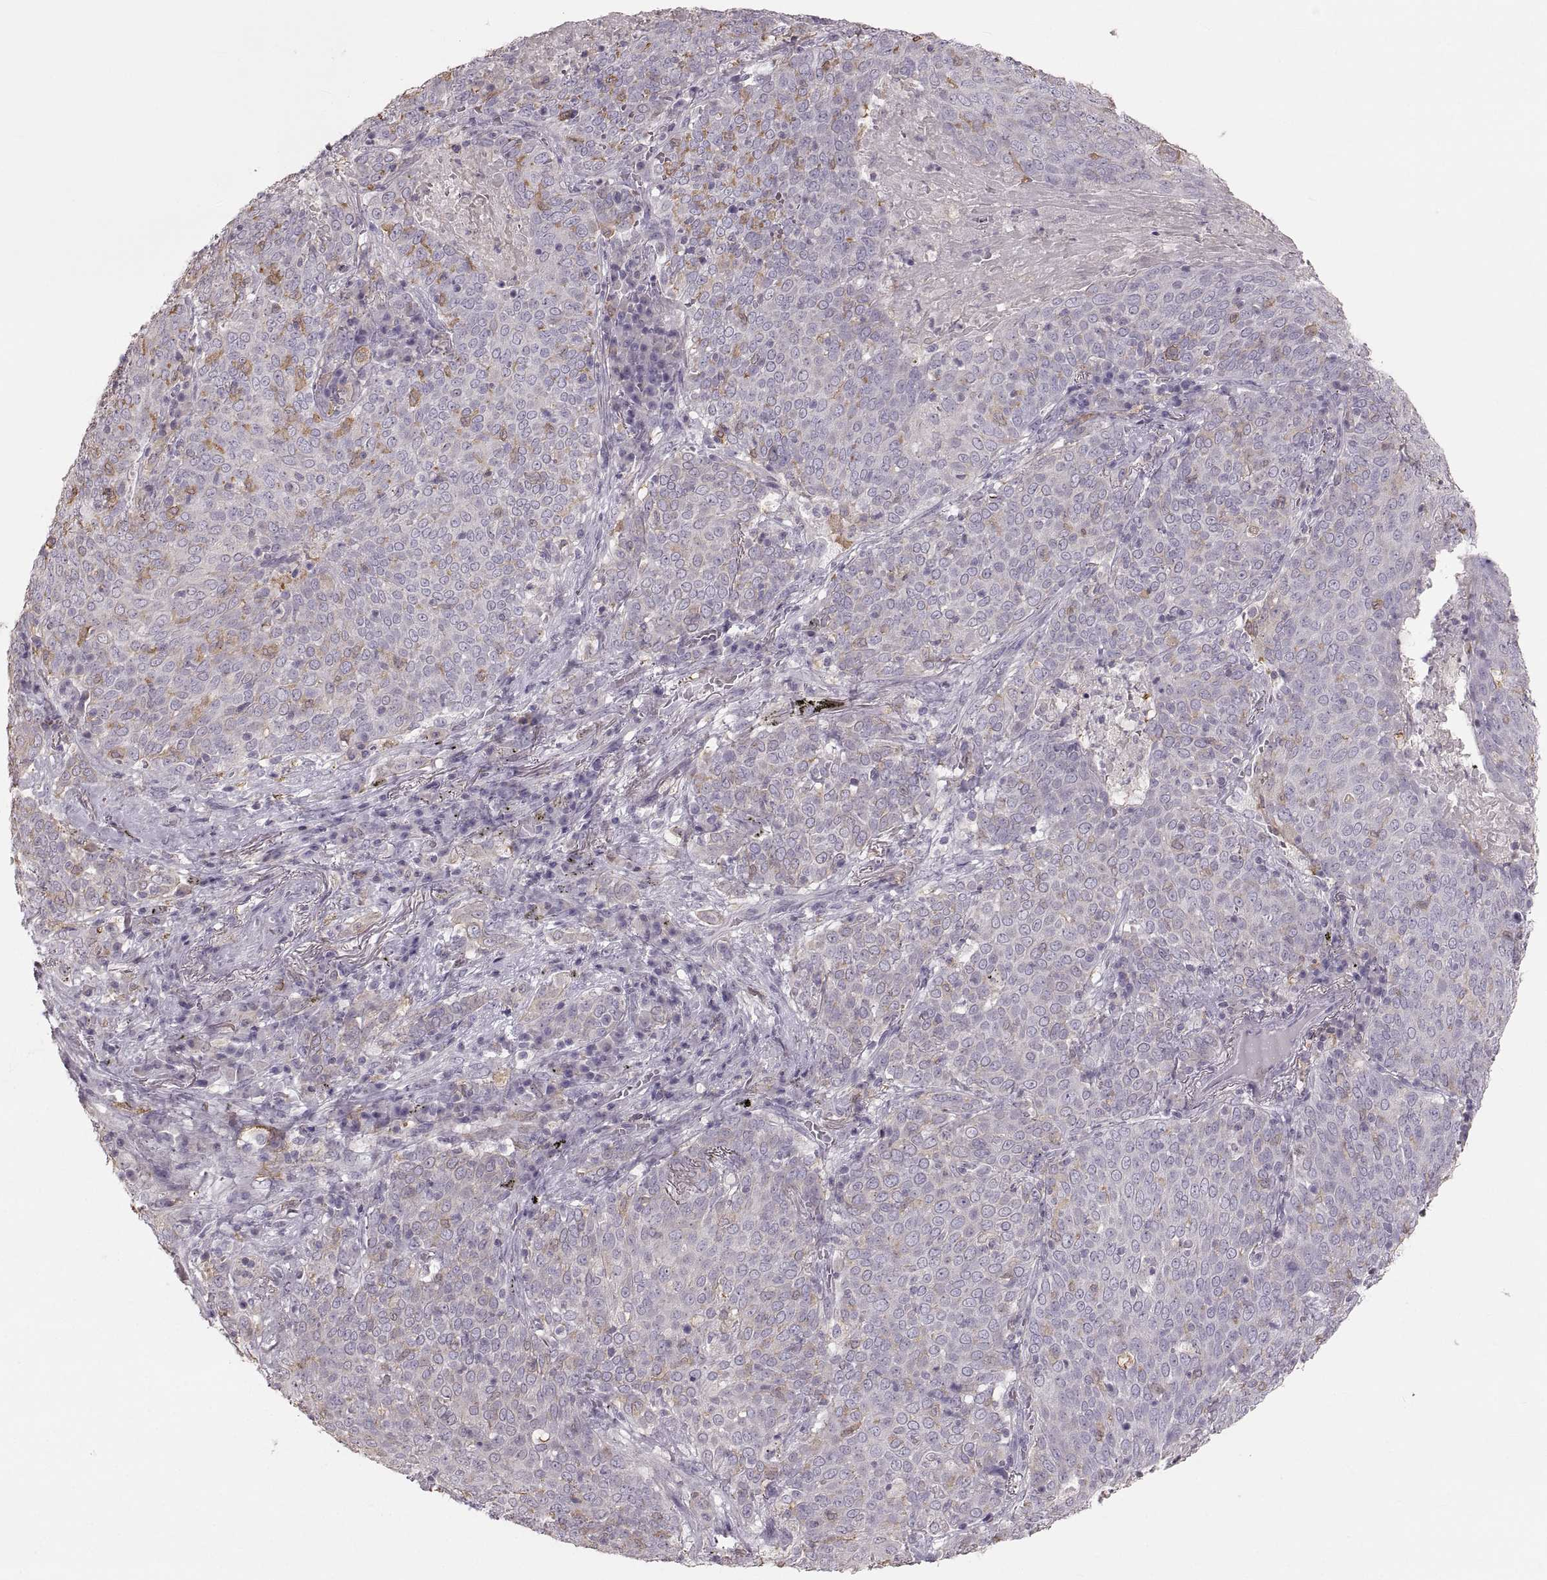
{"staining": {"intensity": "moderate", "quantity": "<25%", "location": "cytoplasmic/membranous"}, "tissue": "lung cancer", "cell_type": "Tumor cells", "image_type": "cancer", "snomed": [{"axis": "morphology", "description": "Squamous cell carcinoma, NOS"}, {"axis": "topography", "description": "Lung"}], "caption": "A photomicrograph showing moderate cytoplasmic/membranous positivity in approximately <25% of tumor cells in lung cancer (squamous cell carcinoma), as visualized by brown immunohistochemical staining.", "gene": "RUNDC3A", "patient": {"sex": "male", "age": 82}}